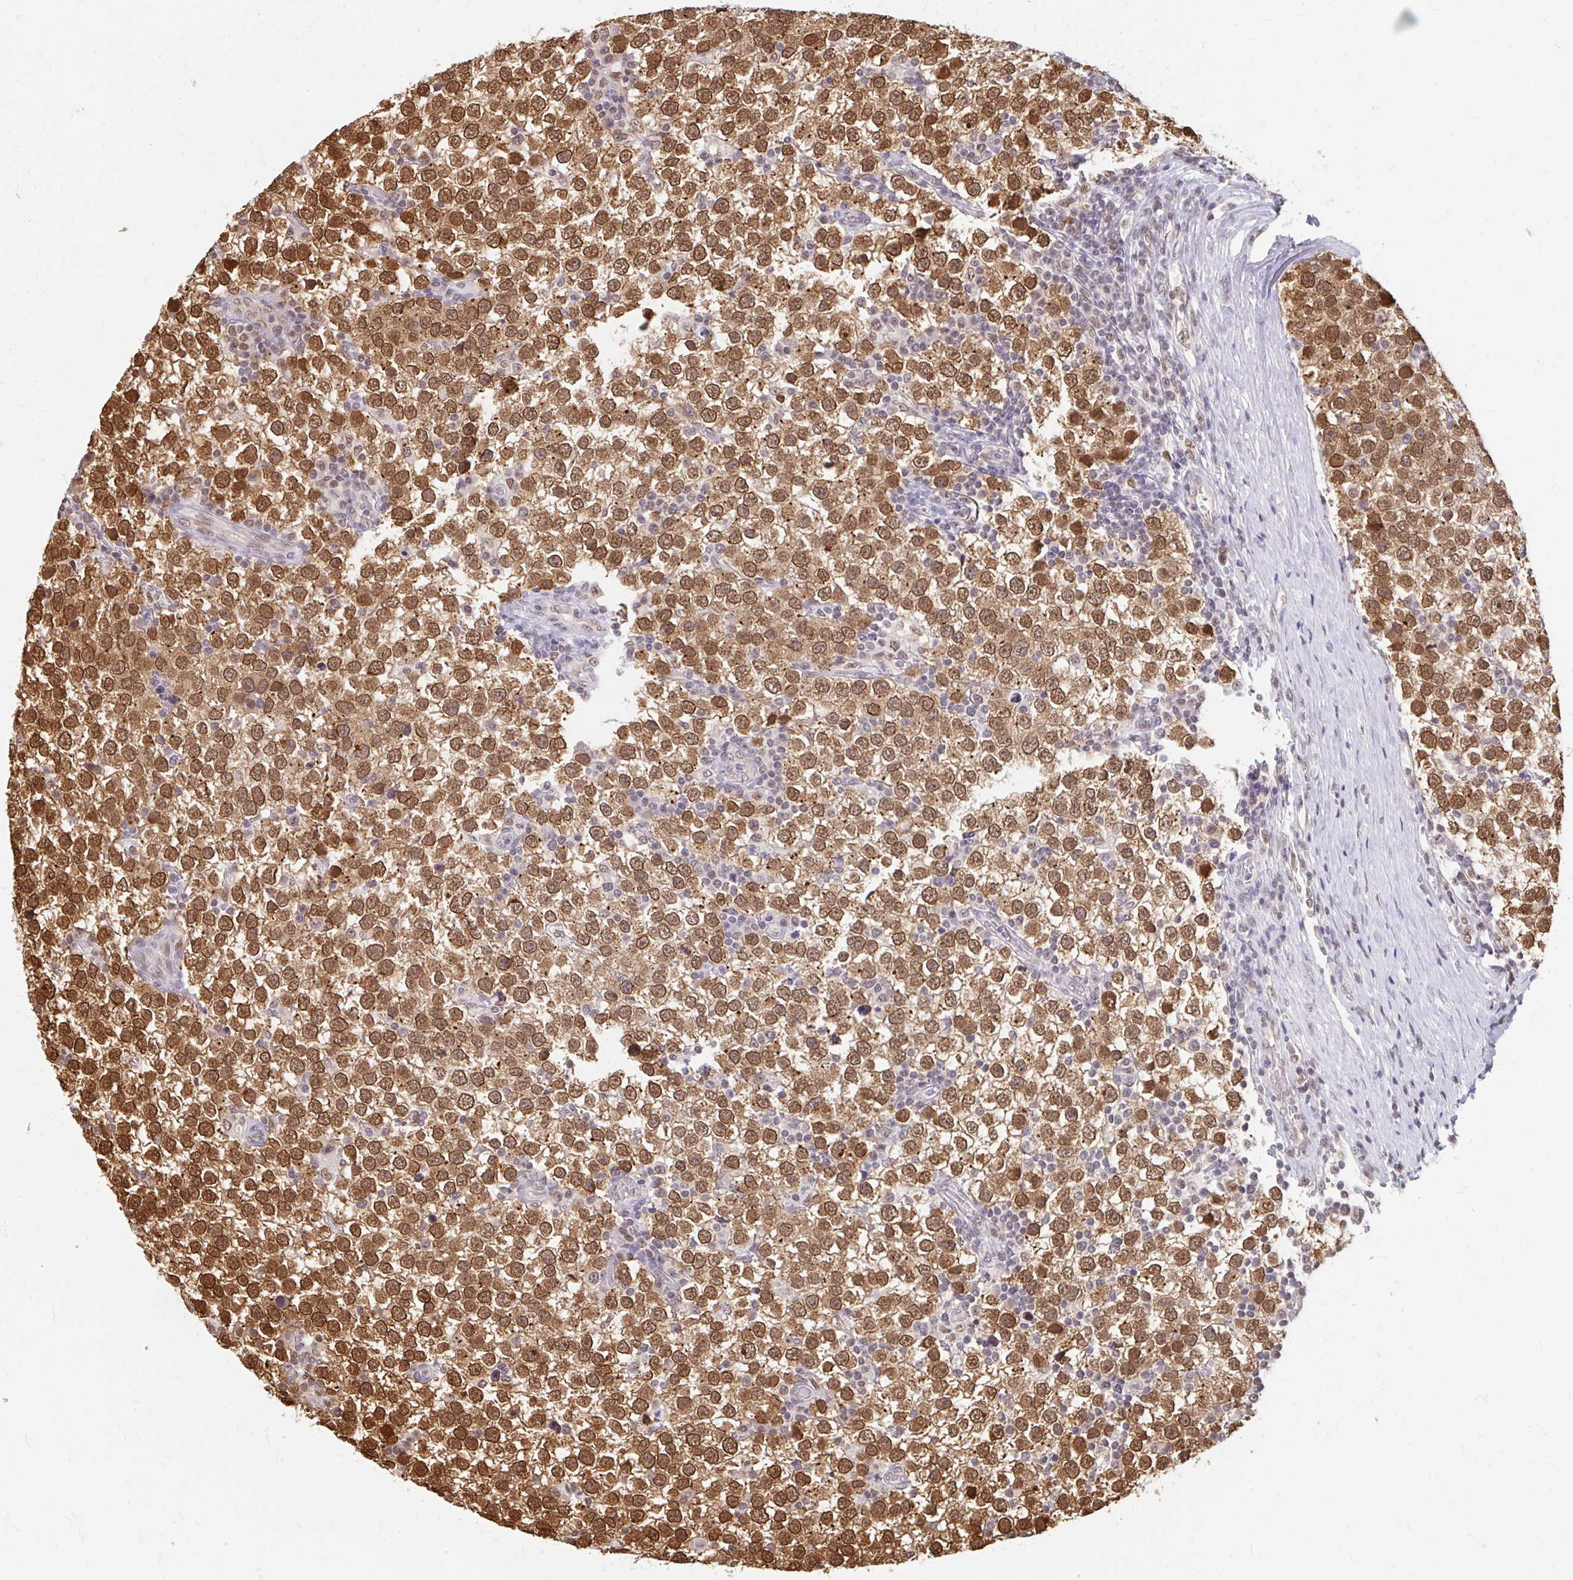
{"staining": {"intensity": "moderate", "quantity": ">75%", "location": "cytoplasmic/membranous,nuclear"}, "tissue": "testis cancer", "cell_type": "Tumor cells", "image_type": "cancer", "snomed": [{"axis": "morphology", "description": "Seminoma, NOS"}, {"axis": "topography", "description": "Testis"}], "caption": "Immunohistochemistry image of testis seminoma stained for a protein (brown), which reveals medium levels of moderate cytoplasmic/membranous and nuclear staining in approximately >75% of tumor cells.", "gene": "XPO1", "patient": {"sex": "male", "age": 34}}